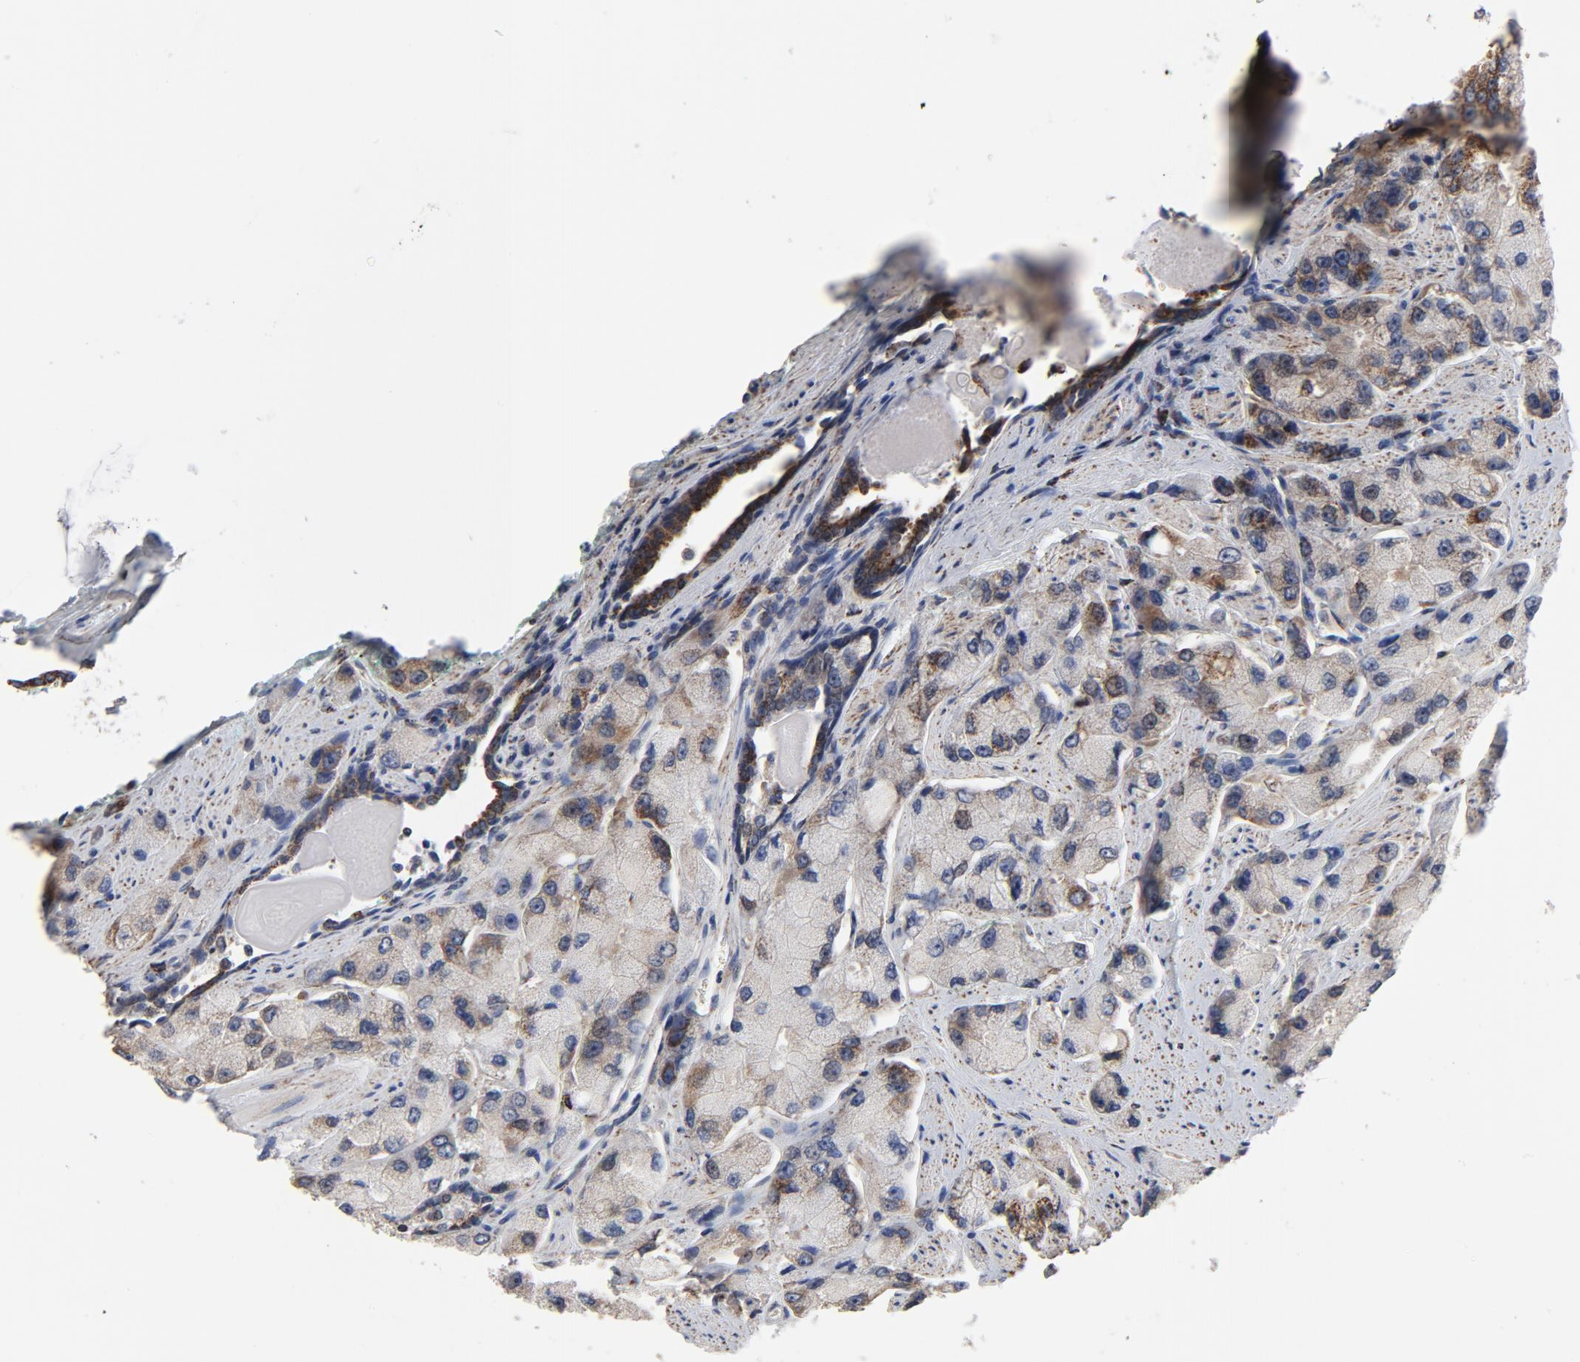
{"staining": {"intensity": "weak", "quantity": "25%-75%", "location": "cytoplasmic/membranous"}, "tissue": "prostate cancer", "cell_type": "Tumor cells", "image_type": "cancer", "snomed": [{"axis": "morphology", "description": "Adenocarcinoma, High grade"}, {"axis": "topography", "description": "Prostate"}], "caption": "This photomicrograph shows IHC staining of human prostate cancer (high-grade adenocarcinoma), with low weak cytoplasmic/membranous positivity in about 25%-75% of tumor cells.", "gene": "NDUFV2", "patient": {"sex": "male", "age": 58}}